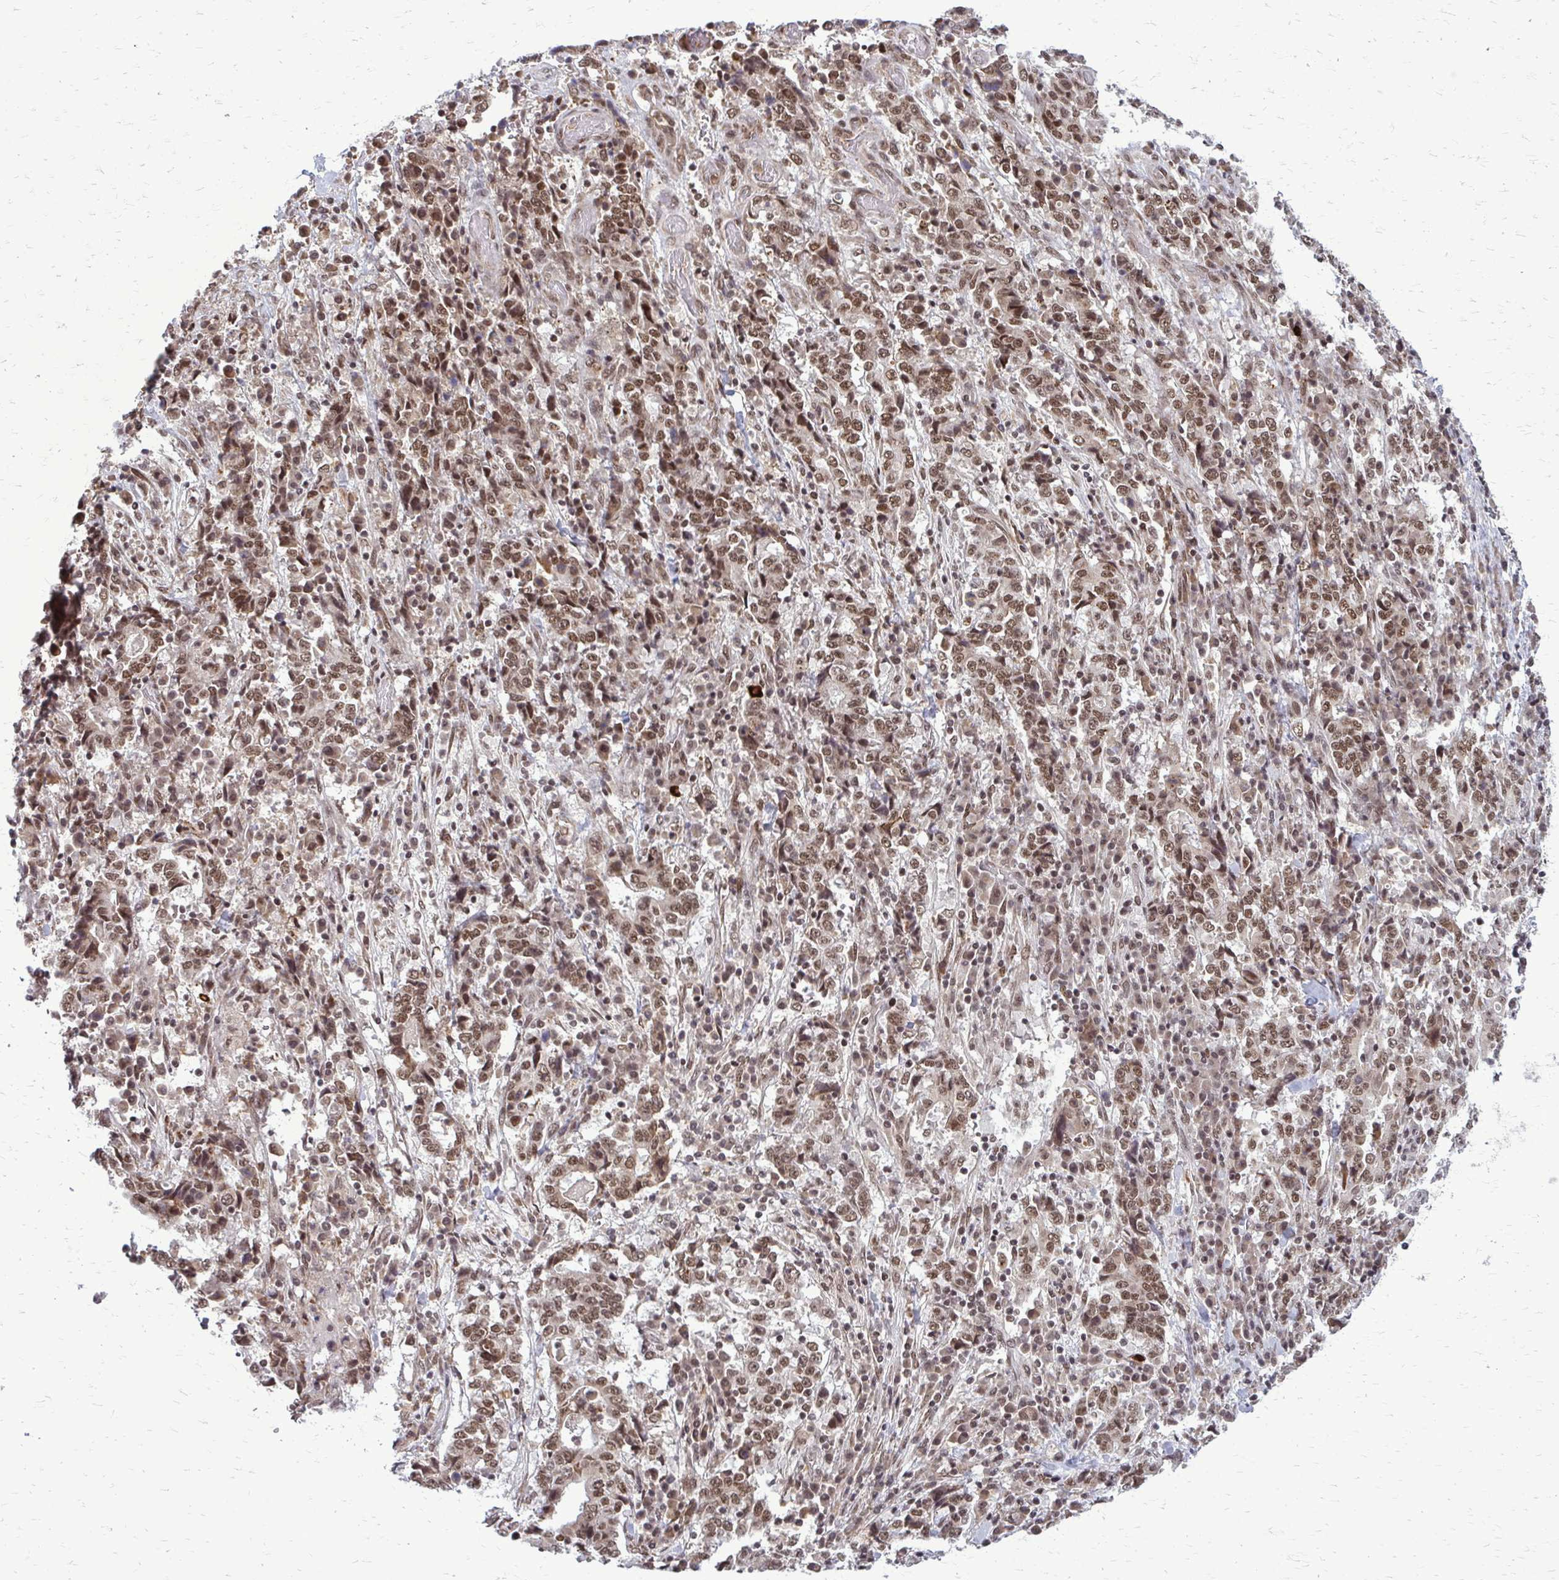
{"staining": {"intensity": "moderate", "quantity": ">75%", "location": "nuclear"}, "tissue": "stomach cancer", "cell_type": "Tumor cells", "image_type": "cancer", "snomed": [{"axis": "morphology", "description": "Normal tissue, NOS"}, {"axis": "morphology", "description": "Adenocarcinoma, NOS"}, {"axis": "topography", "description": "Stomach, upper"}, {"axis": "topography", "description": "Stomach"}], "caption": "IHC histopathology image of stomach cancer stained for a protein (brown), which displays medium levels of moderate nuclear expression in approximately >75% of tumor cells.", "gene": "HDAC3", "patient": {"sex": "male", "age": 59}}